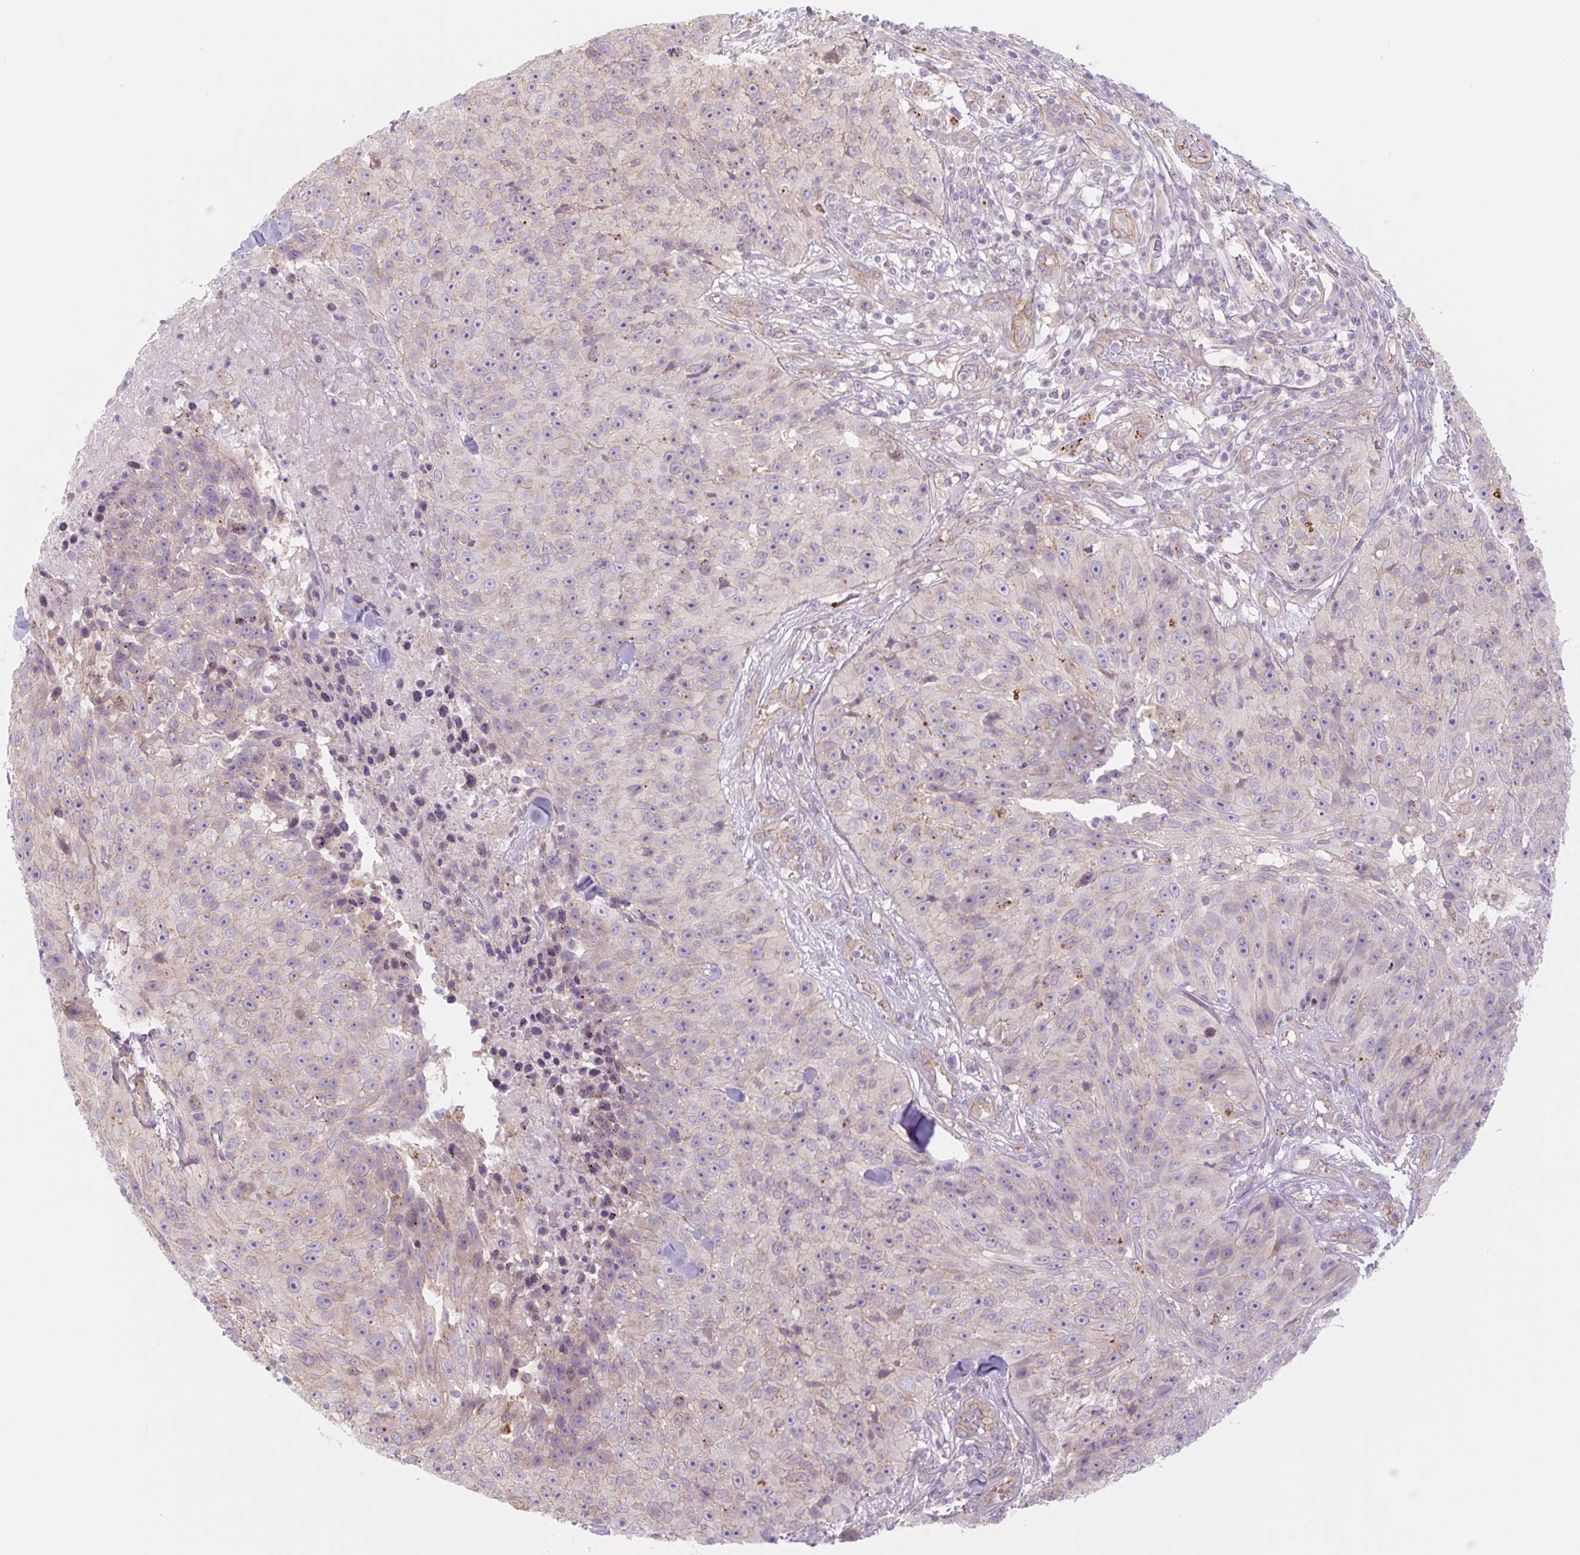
{"staining": {"intensity": "weak", "quantity": "<25%", "location": "cytoplasmic/membranous"}, "tissue": "skin cancer", "cell_type": "Tumor cells", "image_type": "cancer", "snomed": [{"axis": "morphology", "description": "Squamous cell carcinoma, NOS"}, {"axis": "topography", "description": "Skin"}], "caption": "Image shows no protein positivity in tumor cells of squamous cell carcinoma (skin) tissue. (DAB (3,3'-diaminobenzidine) immunohistochemistry (IHC) visualized using brightfield microscopy, high magnification).", "gene": "NLRP5", "patient": {"sex": "female", "age": 87}}